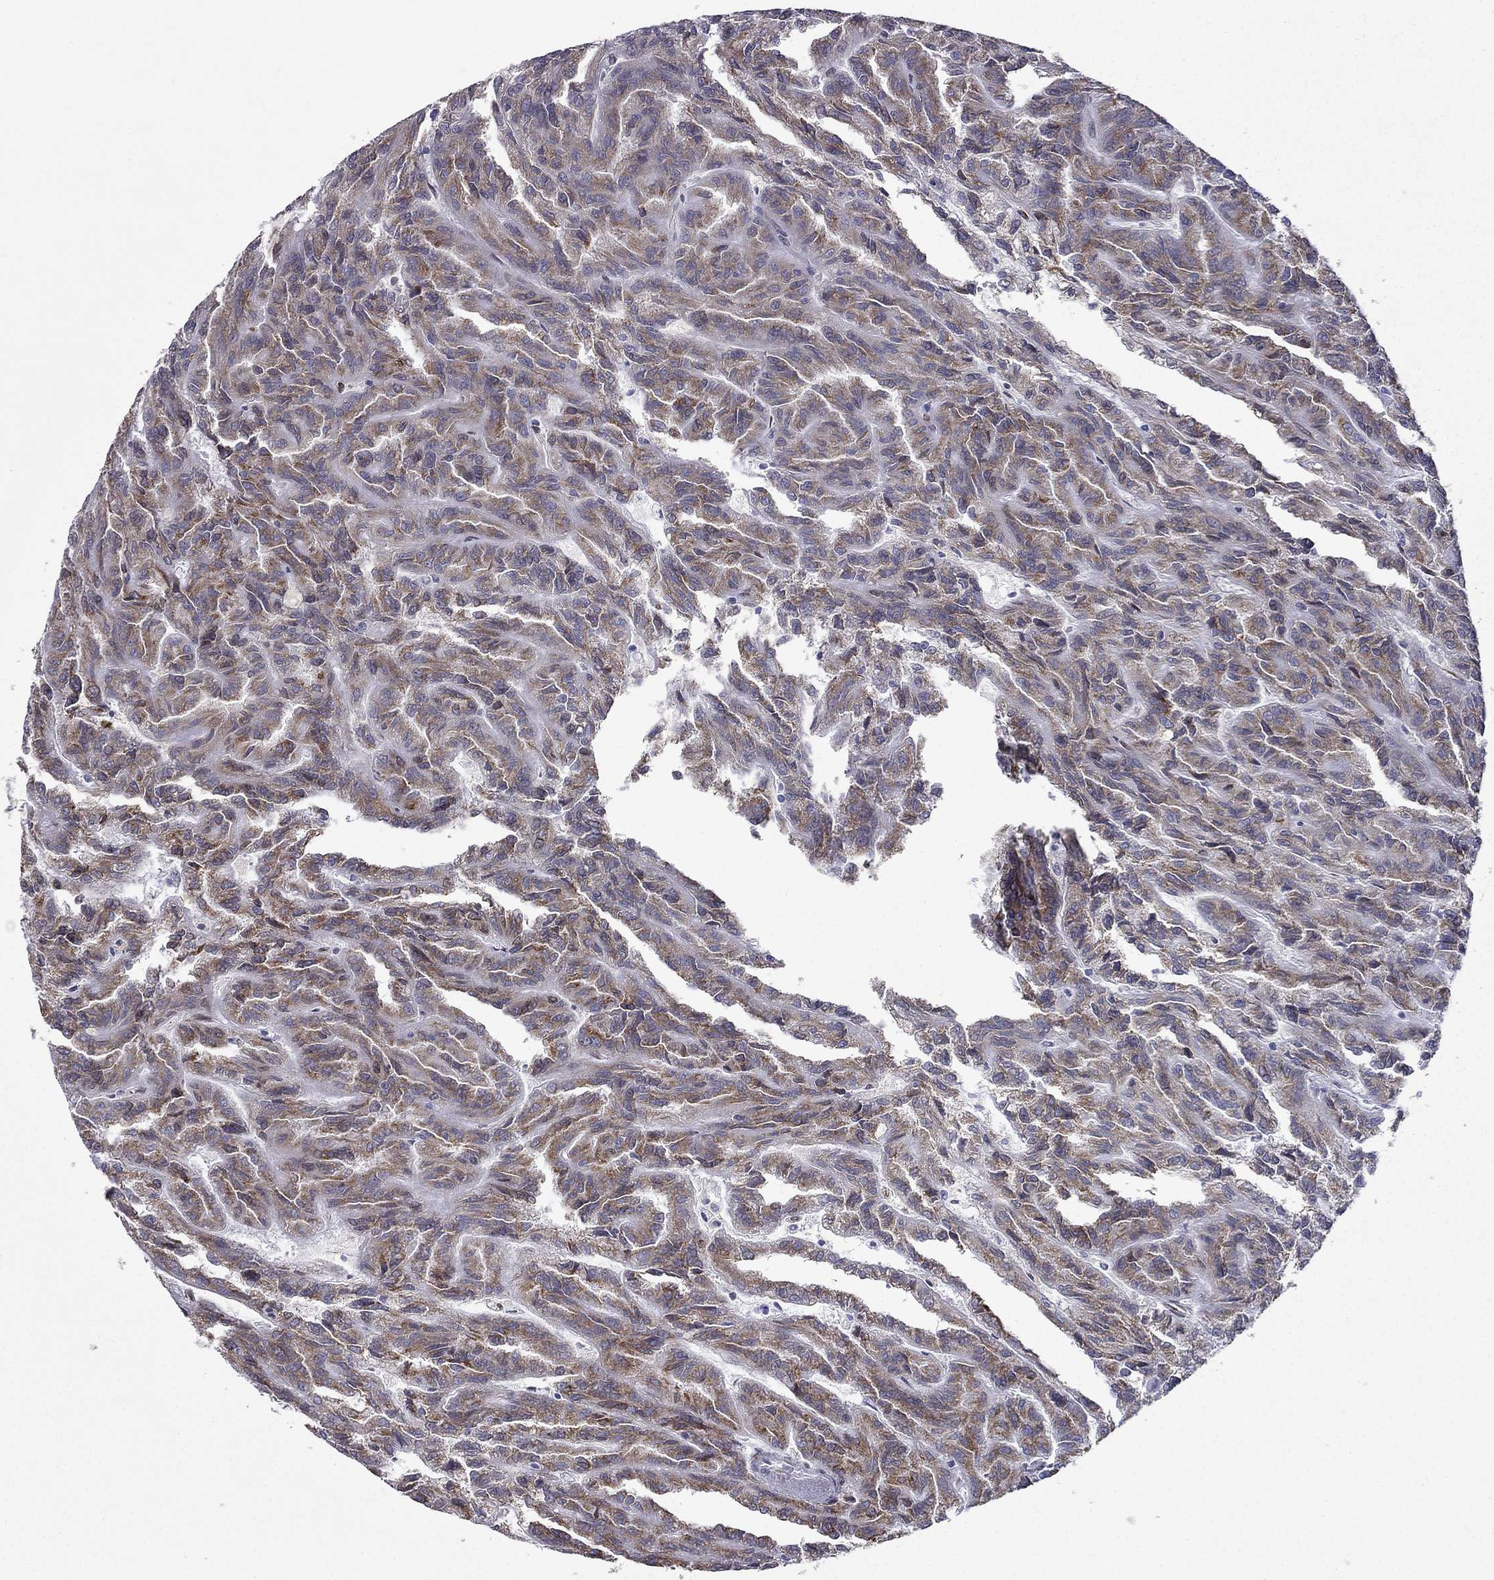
{"staining": {"intensity": "moderate", "quantity": ">75%", "location": "cytoplasmic/membranous"}, "tissue": "renal cancer", "cell_type": "Tumor cells", "image_type": "cancer", "snomed": [{"axis": "morphology", "description": "Adenocarcinoma, NOS"}, {"axis": "topography", "description": "Kidney"}], "caption": "IHC (DAB (3,3'-diaminobenzidine)) staining of human adenocarcinoma (renal) exhibits moderate cytoplasmic/membranous protein positivity in approximately >75% of tumor cells. (DAB = brown stain, brightfield microscopy at high magnification).", "gene": "IKBIP", "patient": {"sex": "male", "age": 79}}